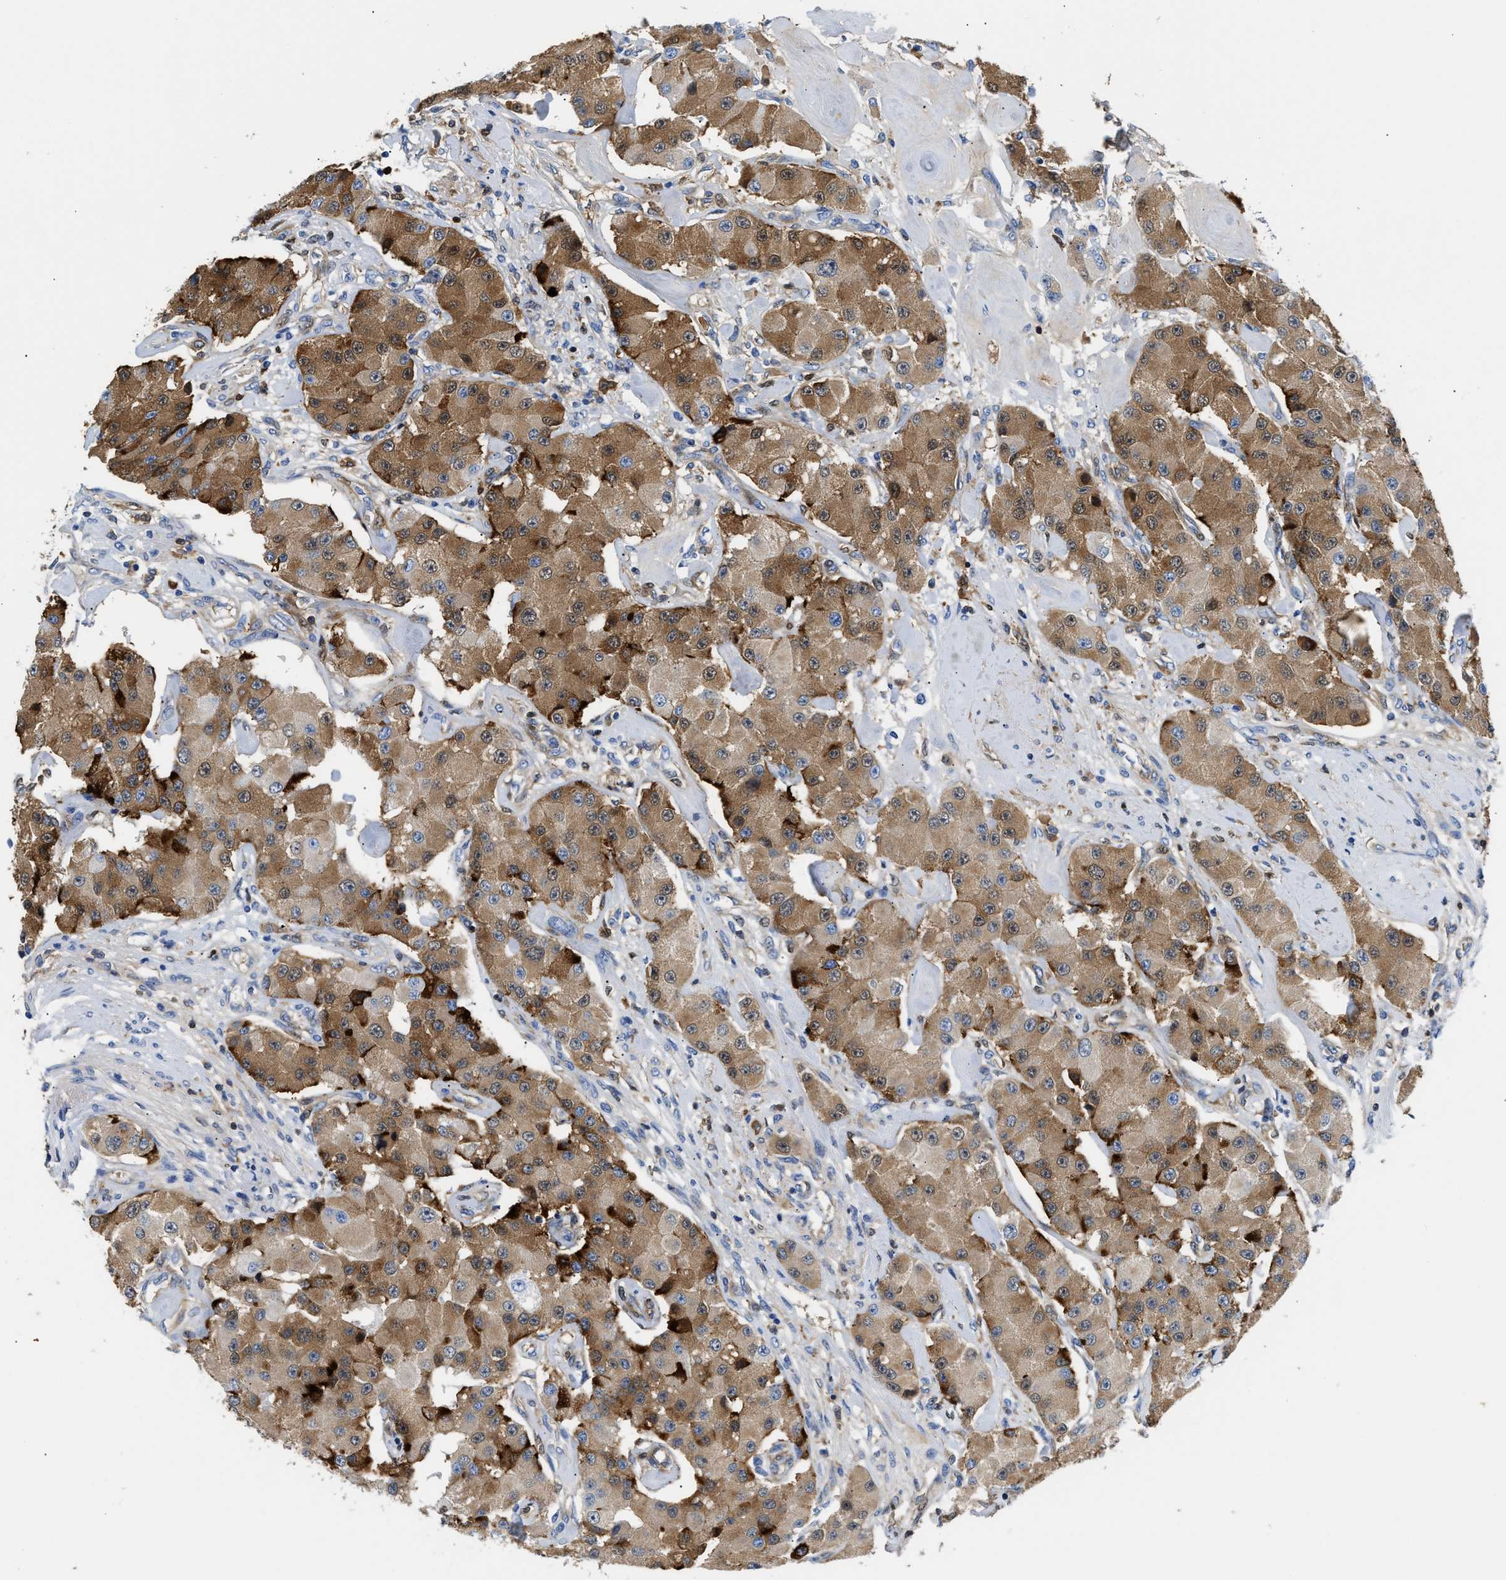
{"staining": {"intensity": "moderate", "quantity": ">75%", "location": "cytoplasmic/membranous"}, "tissue": "carcinoid", "cell_type": "Tumor cells", "image_type": "cancer", "snomed": [{"axis": "morphology", "description": "Carcinoid, malignant, NOS"}, {"axis": "topography", "description": "Pancreas"}], "caption": "Carcinoid stained for a protein exhibits moderate cytoplasmic/membranous positivity in tumor cells. Nuclei are stained in blue.", "gene": "GC", "patient": {"sex": "male", "age": 41}}